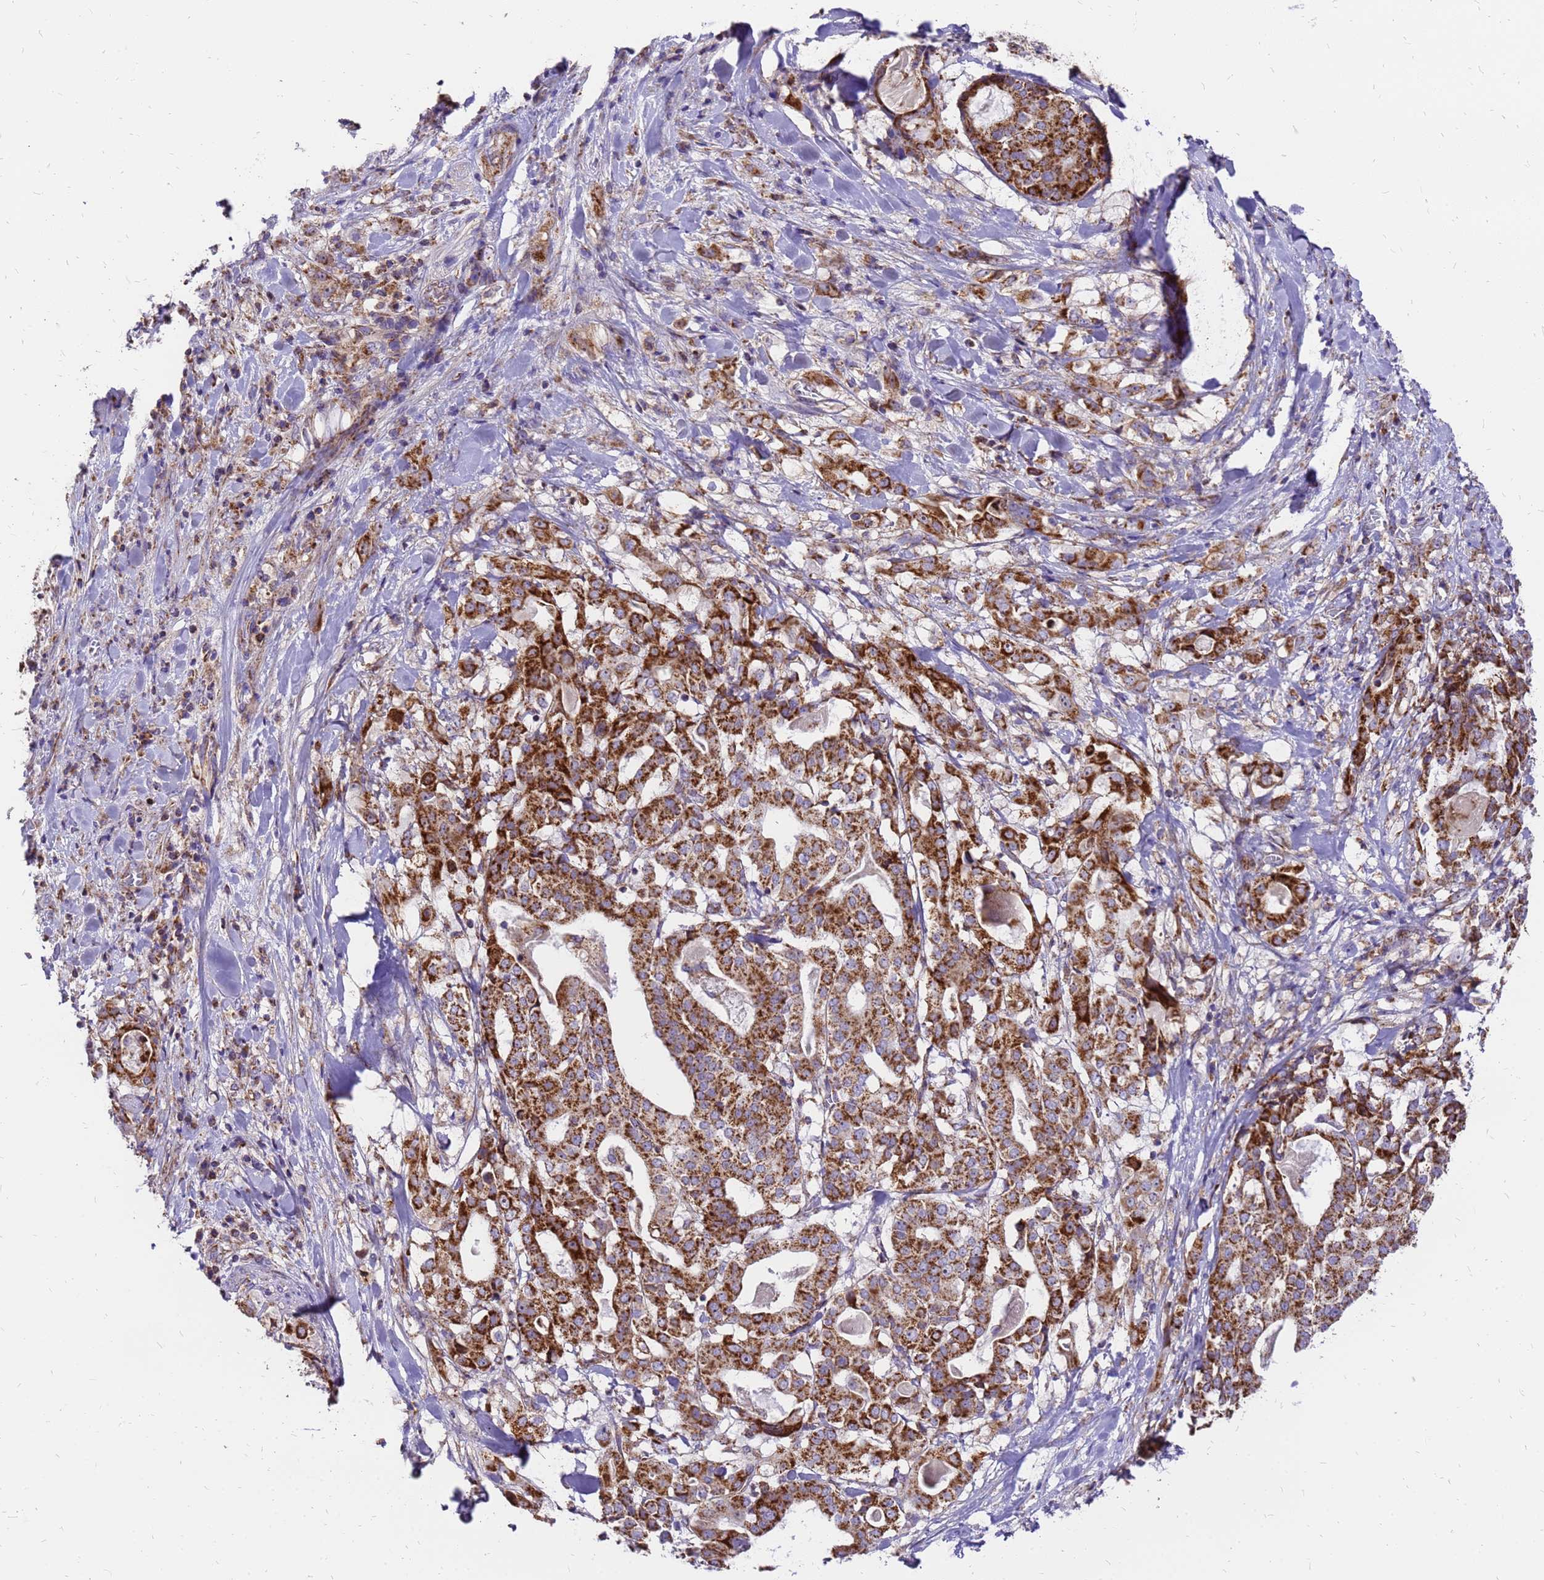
{"staining": {"intensity": "strong", "quantity": ">75%", "location": "cytoplasmic/membranous"}, "tissue": "stomach cancer", "cell_type": "Tumor cells", "image_type": "cancer", "snomed": [{"axis": "morphology", "description": "Adenocarcinoma, NOS"}, {"axis": "topography", "description": "Stomach"}], "caption": "Immunohistochemistry (IHC) (DAB) staining of human adenocarcinoma (stomach) demonstrates strong cytoplasmic/membranous protein expression in approximately >75% of tumor cells.", "gene": "MRPS26", "patient": {"sex": "male", "age": 48}}